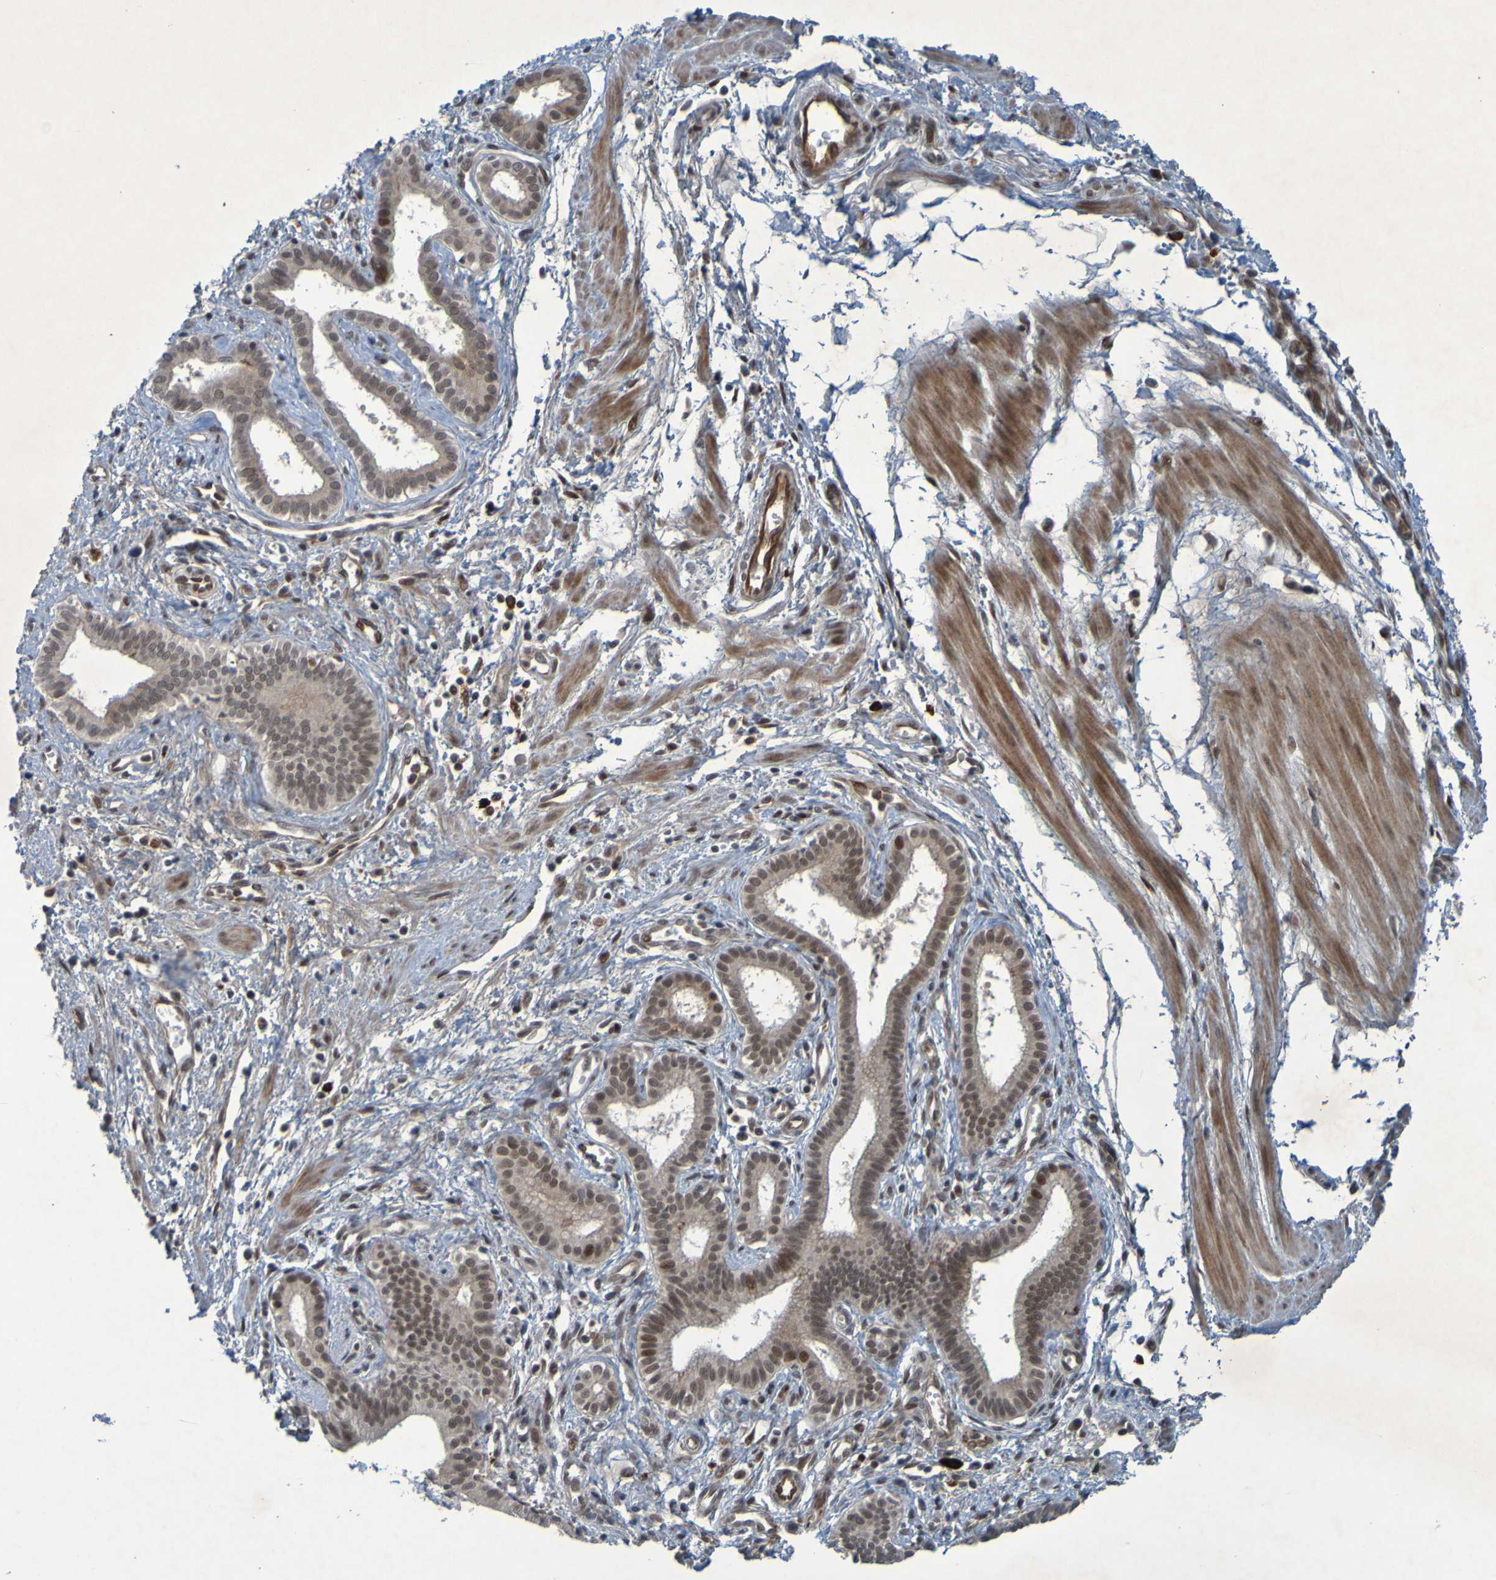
{"staining": {"intensity": "moderate", "quantity": "25%-75%", "location": "cytoplasmic/membranous,nuclear"}, "tissue": "pancreatic cancer", "cell_type": "Tumor cells", "image_type": "cancer", "snomed": [{"axis": "morphology", "description": "Normal tissue, NOS"}, {"axis": "topography", "description": "Lymph node"}], "caption": "A brown stain labels moderate cytoplasmic/membranous and nuclear positivity of a protein in pancreatic cancer tumor cells.", "gene": "MCPH1", "patient": {"sex": "male", "age": 50}}